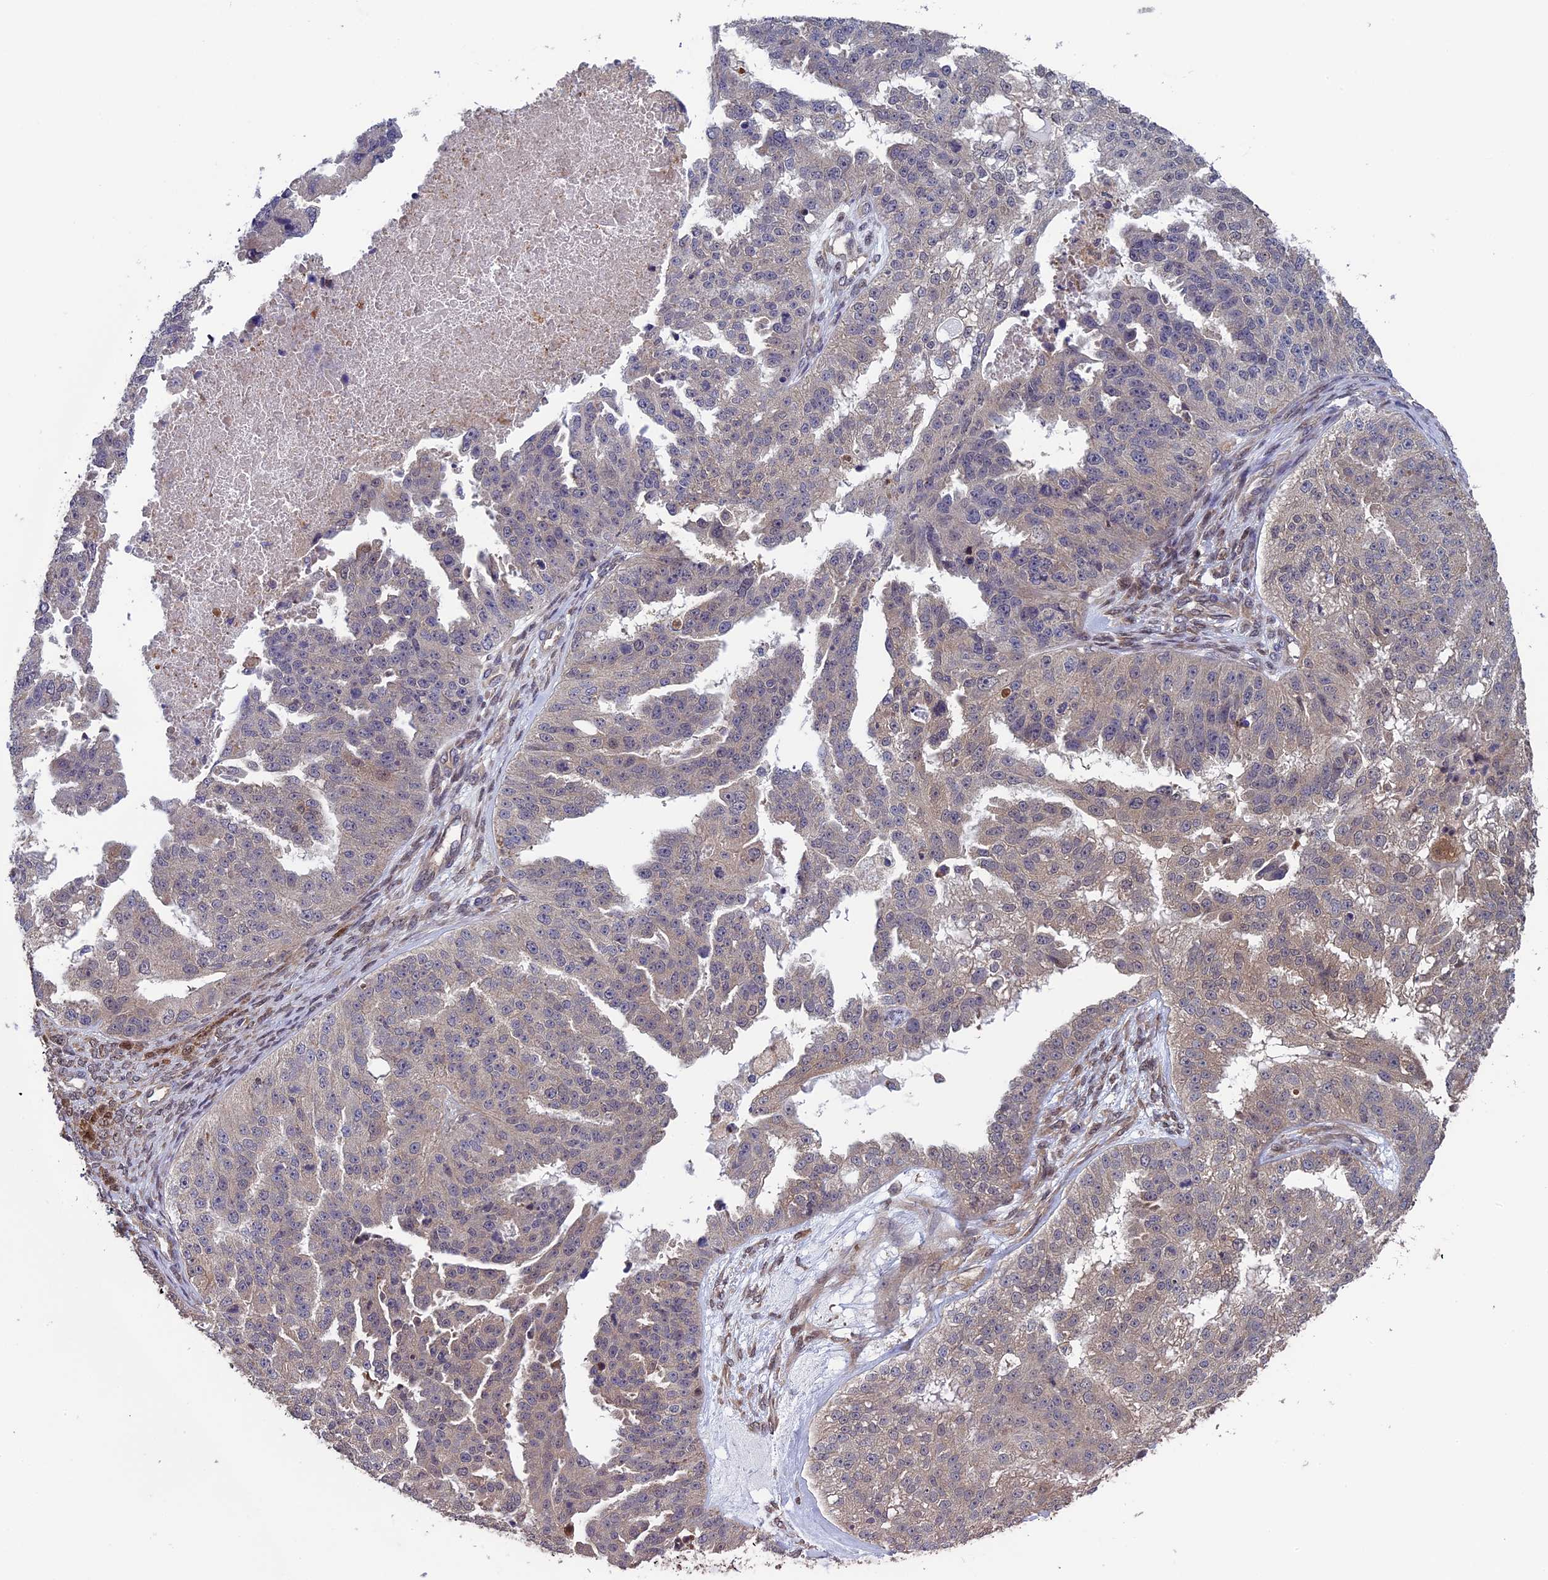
{"staining": {"intensity": "negative", "quantity": "none", "location": "none"}, "tissue": "ovarian cancer", "cell_type": "Tumor cells", "image_type": "cancer", "snomed": [{"axis": "morphology", "description": "Cystadenocarcinoma, serous, NOS"}, {"axis": "topography", "description": "Ovary"}], "caption": "Tumor cells are negative for brown protein staining in ovarian serous cystadenocarcinoma.", "gene": "LCMT1", "patient": {"sex": "female", "age": 58}}